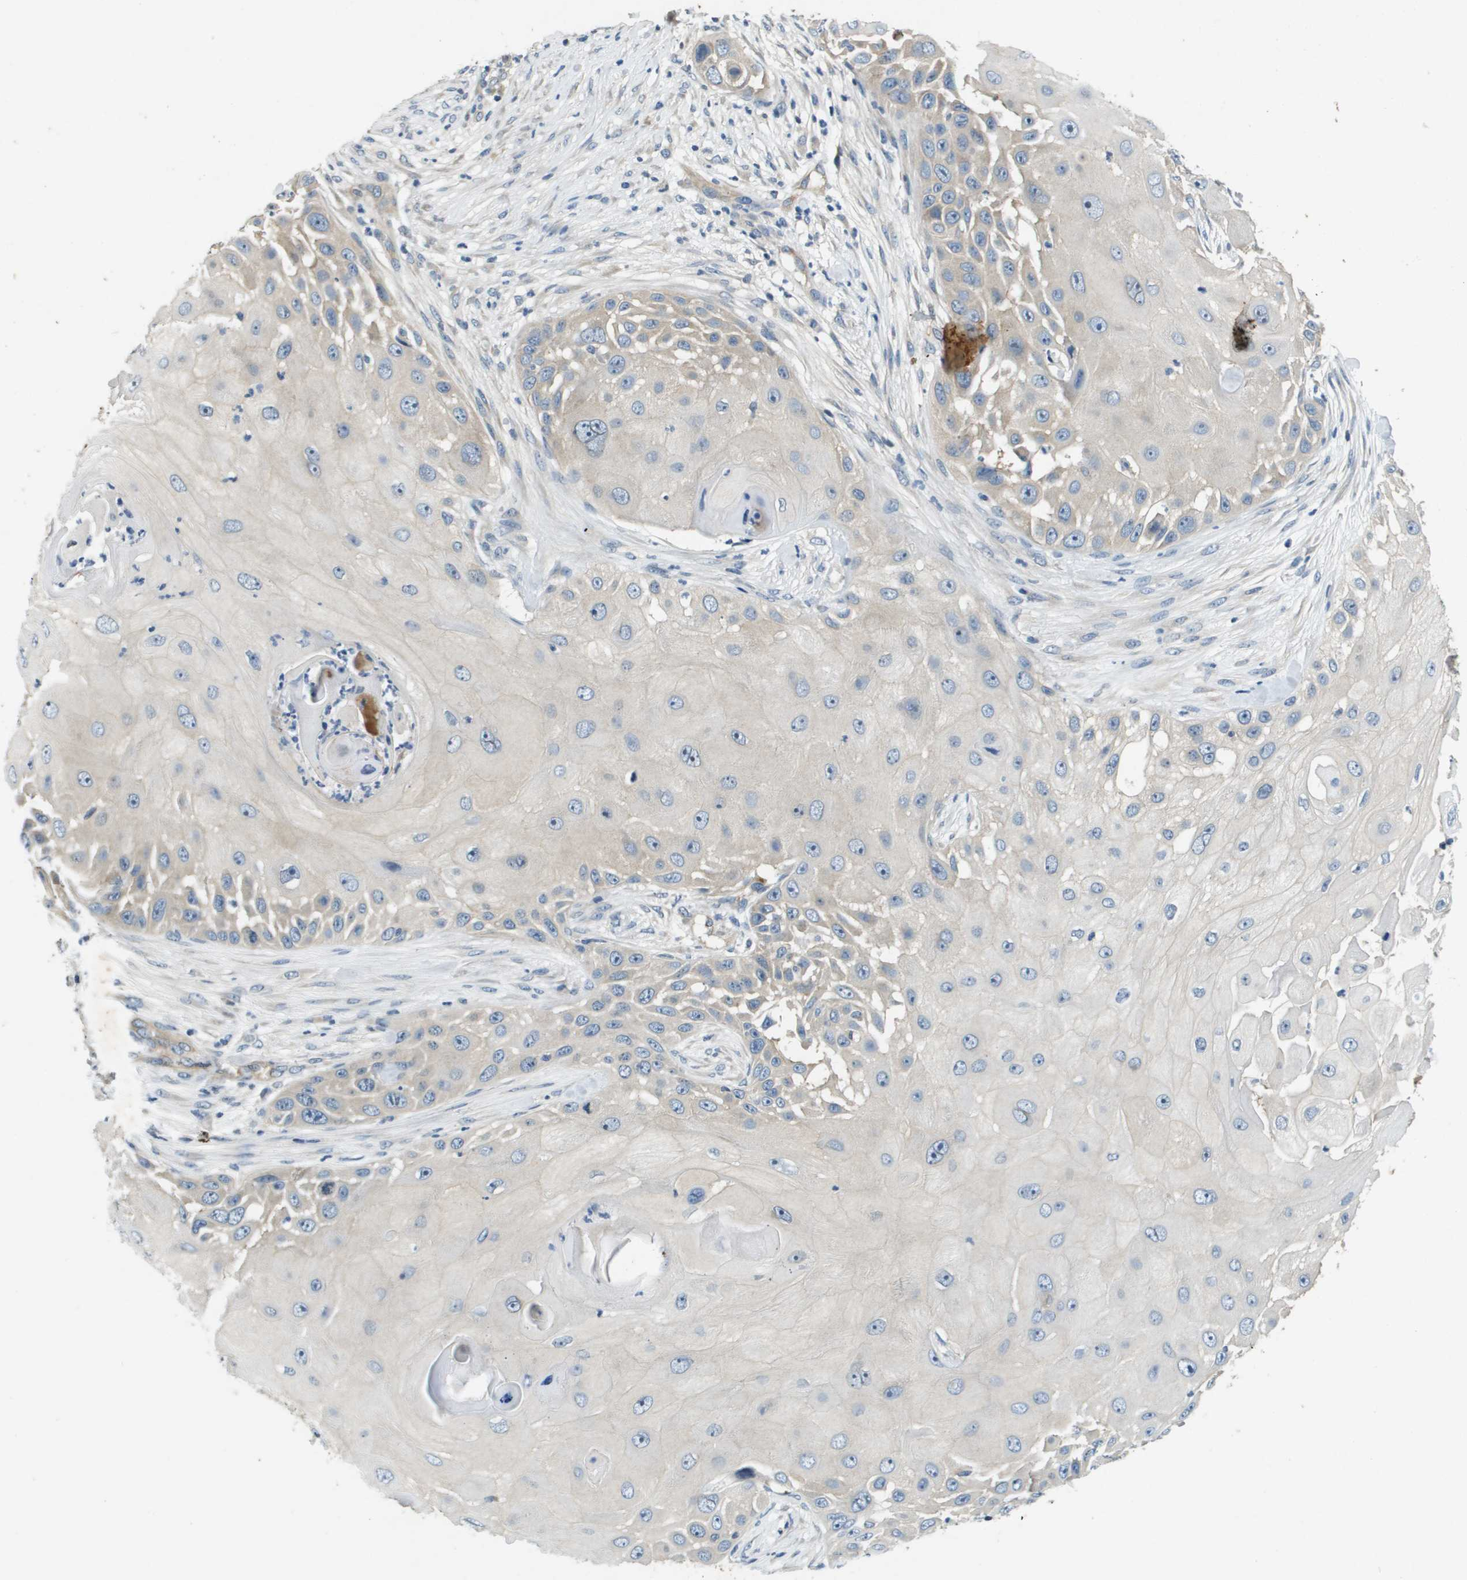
{"staining": {"intensity": "weak", "quantity": "<25%", "location": "cytoplasmic/membranous"}, "tissue": "skin cancer", "cell_type": "Tumor cells", "image_type": "cancer", "snomed": [{"axis": "morphology", "description": "Squamous cell carcinoma, NOS"}, {"axis": "topography", "description": "Skin"}], "caption": "DAB immunohistochemical staining of human skin squamous cell carcinoma exhibits no significant staining in tumor cells.", "gene": "PGAP3", "patient": {"sex": "female", "age": 44}}